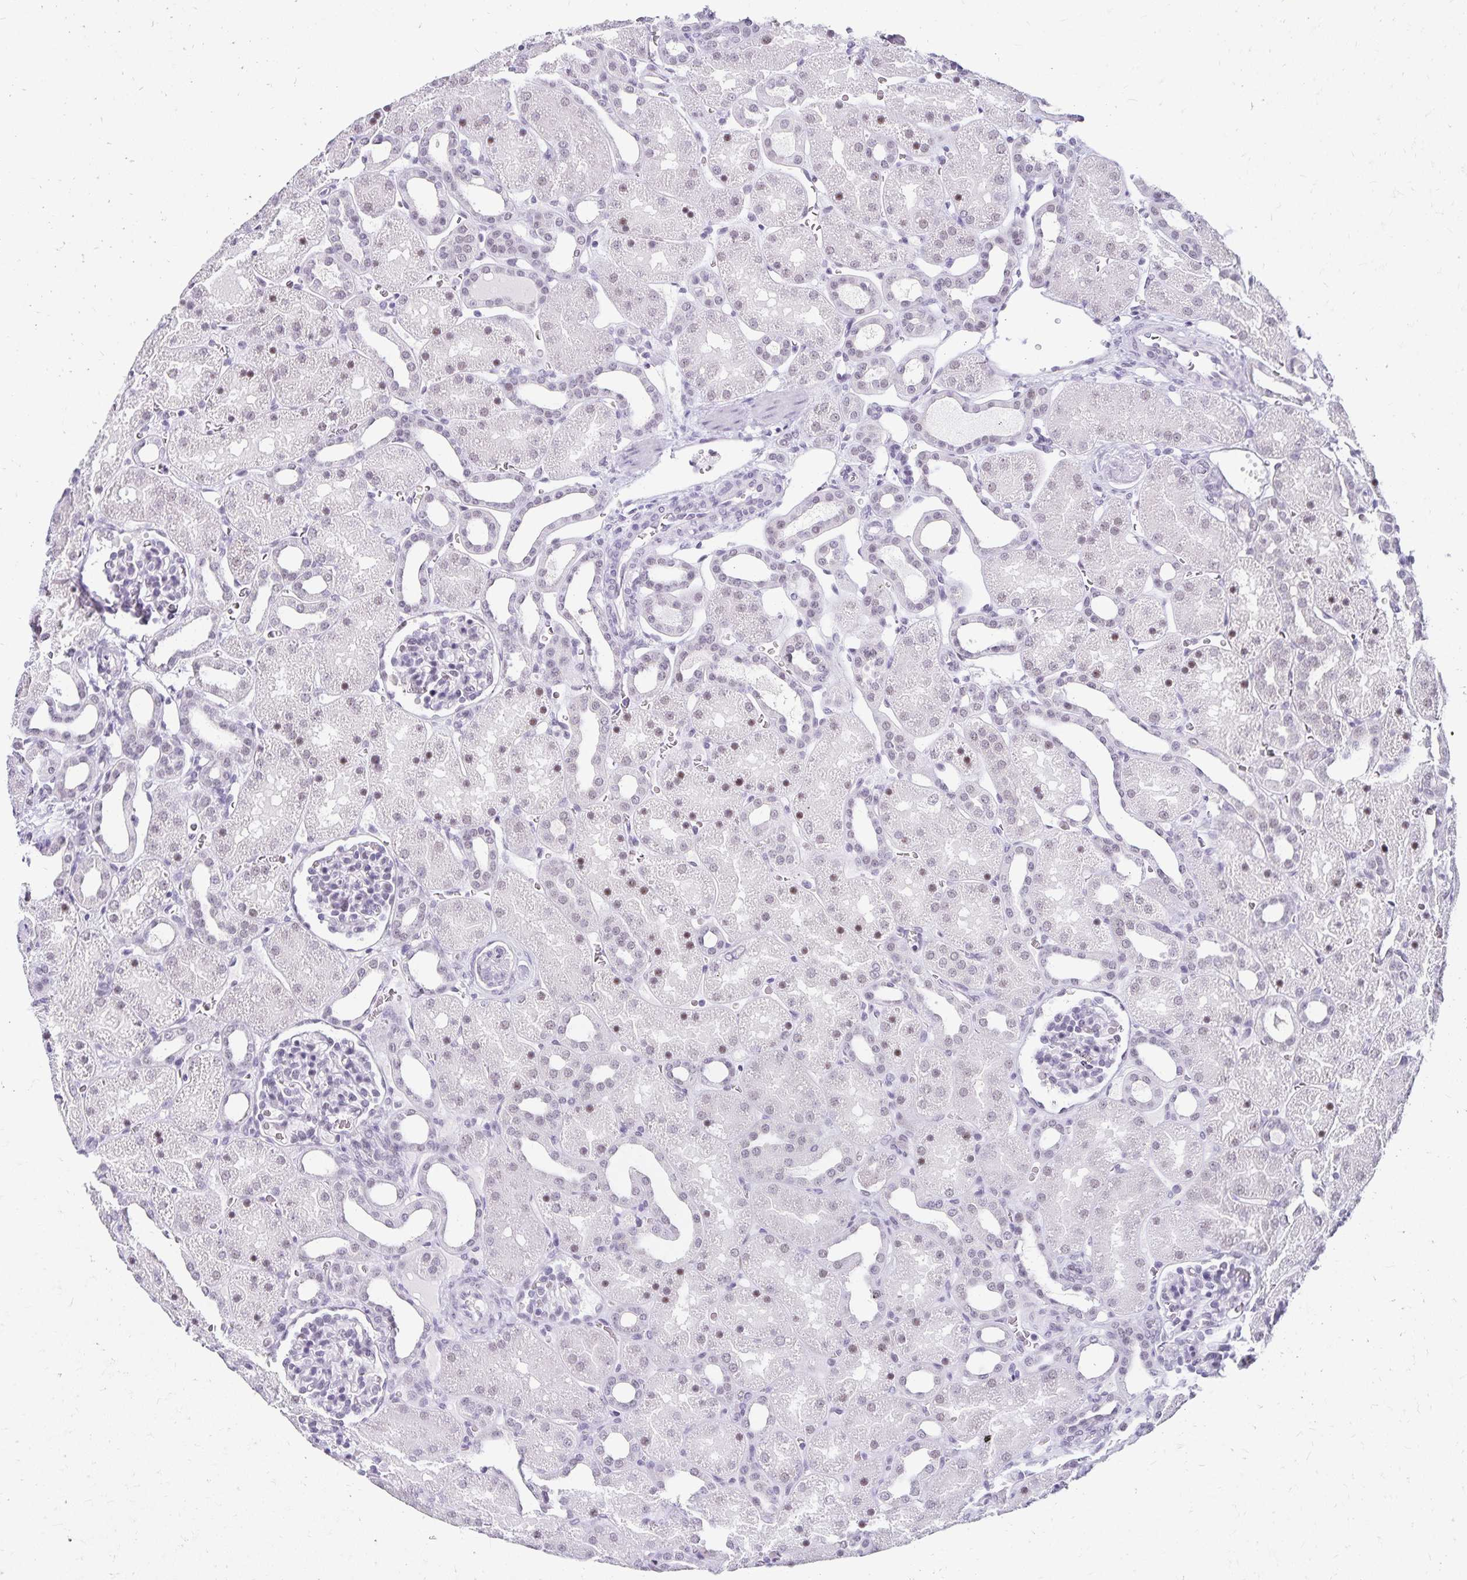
{"staining": {"intensity": "negative", "quantity": "none", "location": "none"}, "tissue": "kidney", "cell_type": "Cells in glomeruli", "image_type": "normal", "snomed": [{"axis": "morphology", "description": "Normal tissue, NOS"}, {"axis": "topography", "description": "Kidney"}], "caption": "Immunohistochemistry micrograph of benign human kidney stained for a protein (brown), which reveals no positivity in cells in glomeruli. (Immunohistochemistry (ihc), brightfield microscopy, high magnification).", "gene": "C20orf85", "patient": {"sex": "male", "age": 2}}